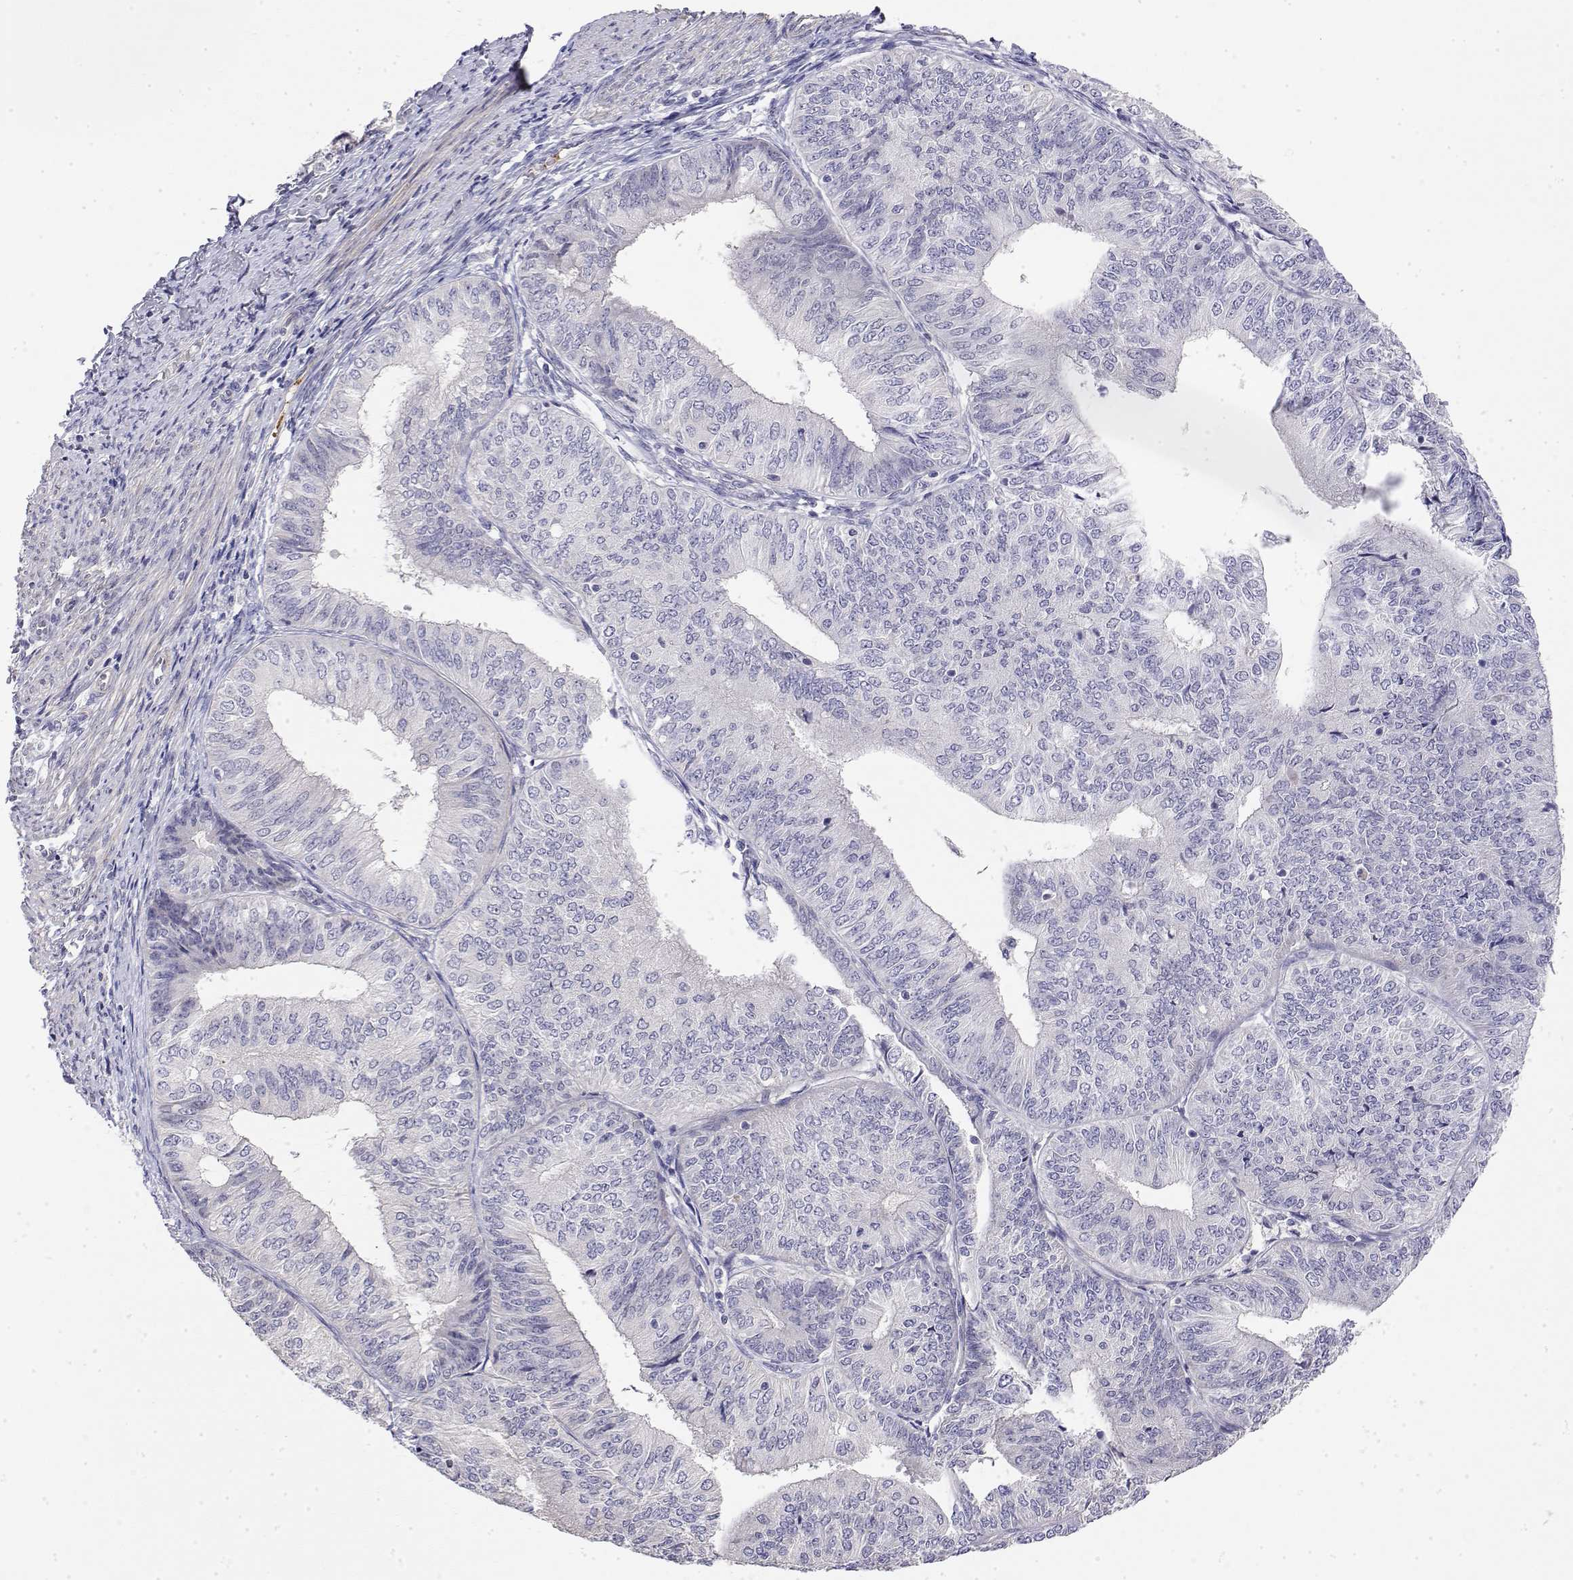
{"staining": {"intensity": "negative", "quantity": "none", "location": "none"}, "tissue": "endometrial cancer", "cell_type": "Tumor cells", "image_type": "cancer", "snomed": [{"axis": "morphology", "description": "Adenocarcinoma, NOS"}, {"axis": "topography", "description": "Endometrium"}], "caption": "Tumor cells show no significant expression in endometrial cancer.", "gene": "GGACT", "patient": {"sex": "female", "age": 58}}